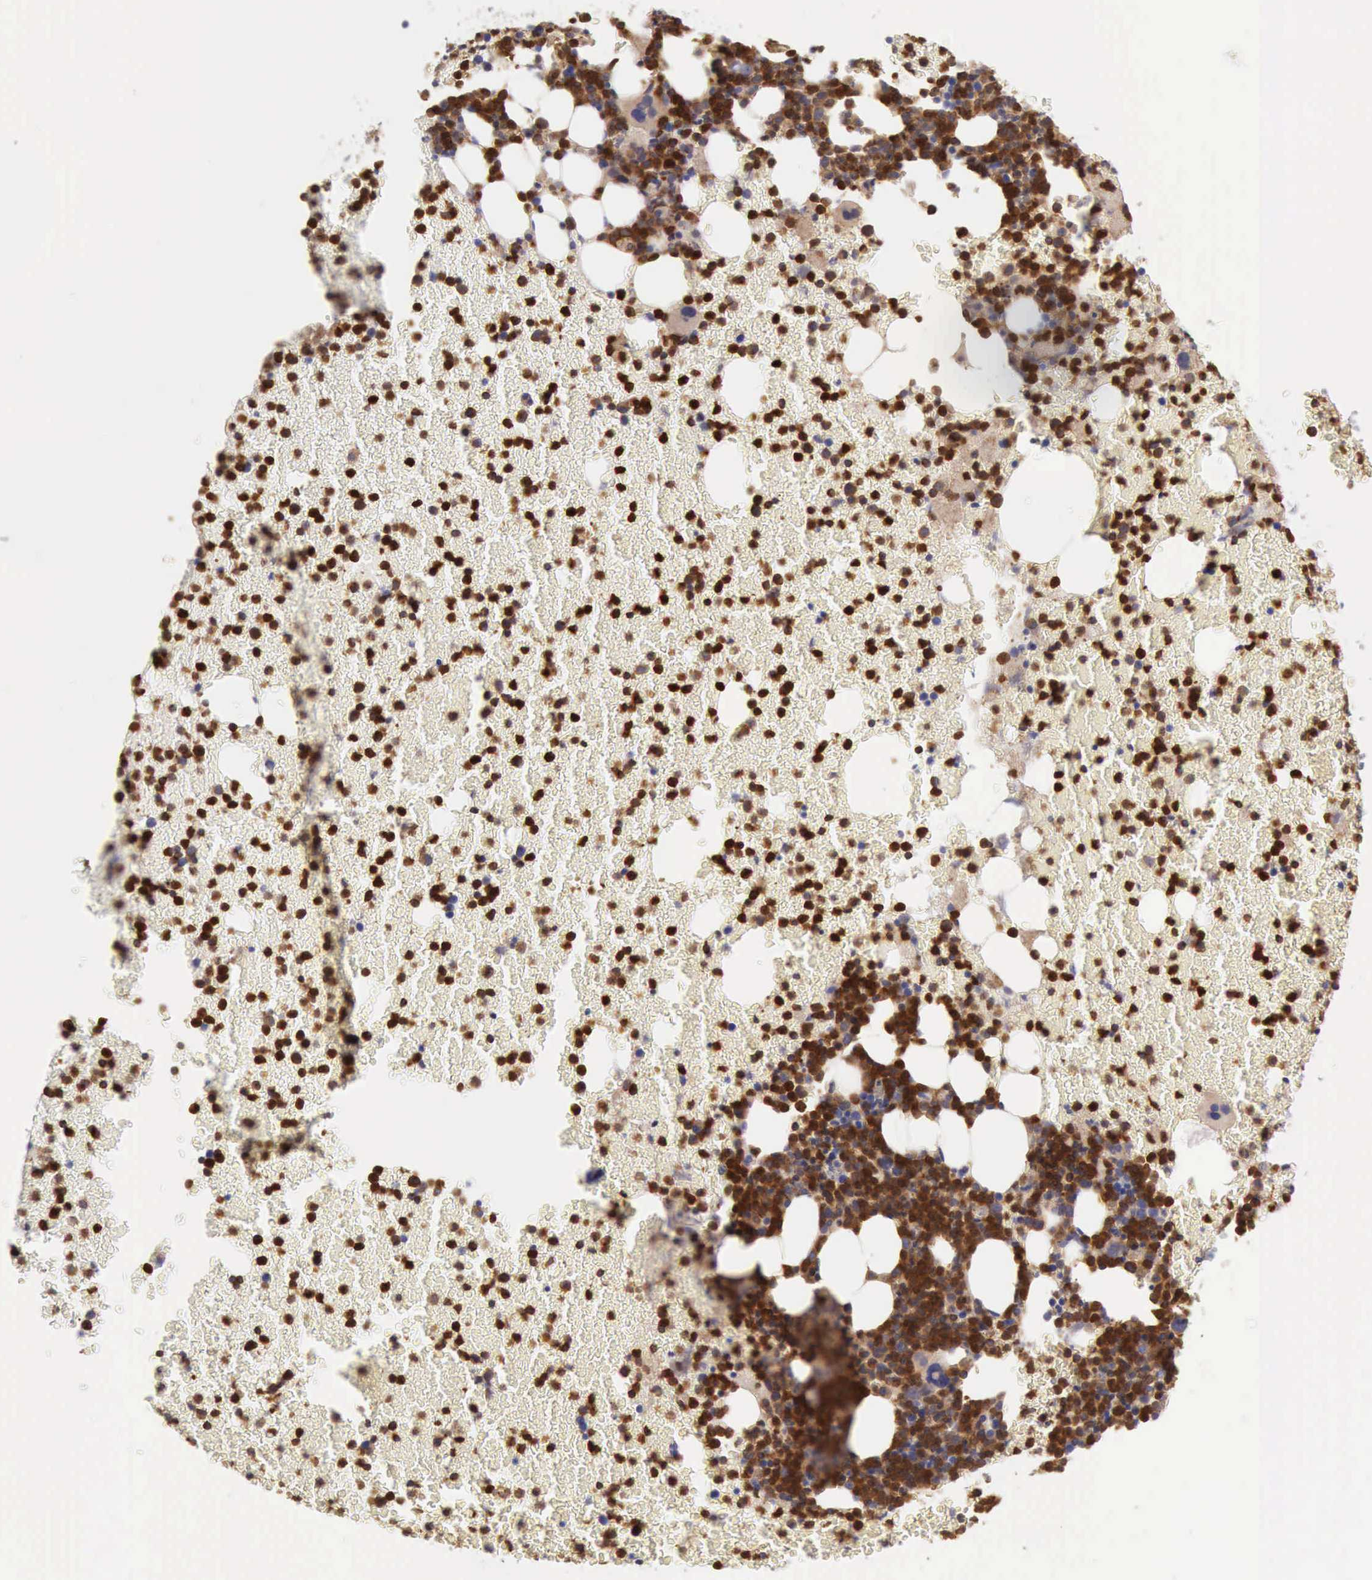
{"staining": {"intensity": "strong", "quantity": "25%-75%", "location": "cytoplasmic/membranous,nuclear"}, "tissue": "bone marrow", "cell_type": "Hematopoietic cells", "image_type": "normal", "snomed": [{"axis": "morphology", "description": "Normal tissue, NOS"}, {"axis": "topography", "description": "Bone marrow"}], "caption": "Protein staining by immunohistochemistry reveals strong cytoplasmic/membranous,nuclear positivity in approximately 25%-75% of hematopoietic cells in normal bone marrow.", "gene": "ARHGAP4", "patient": {"sex": "female", "age": 52}}